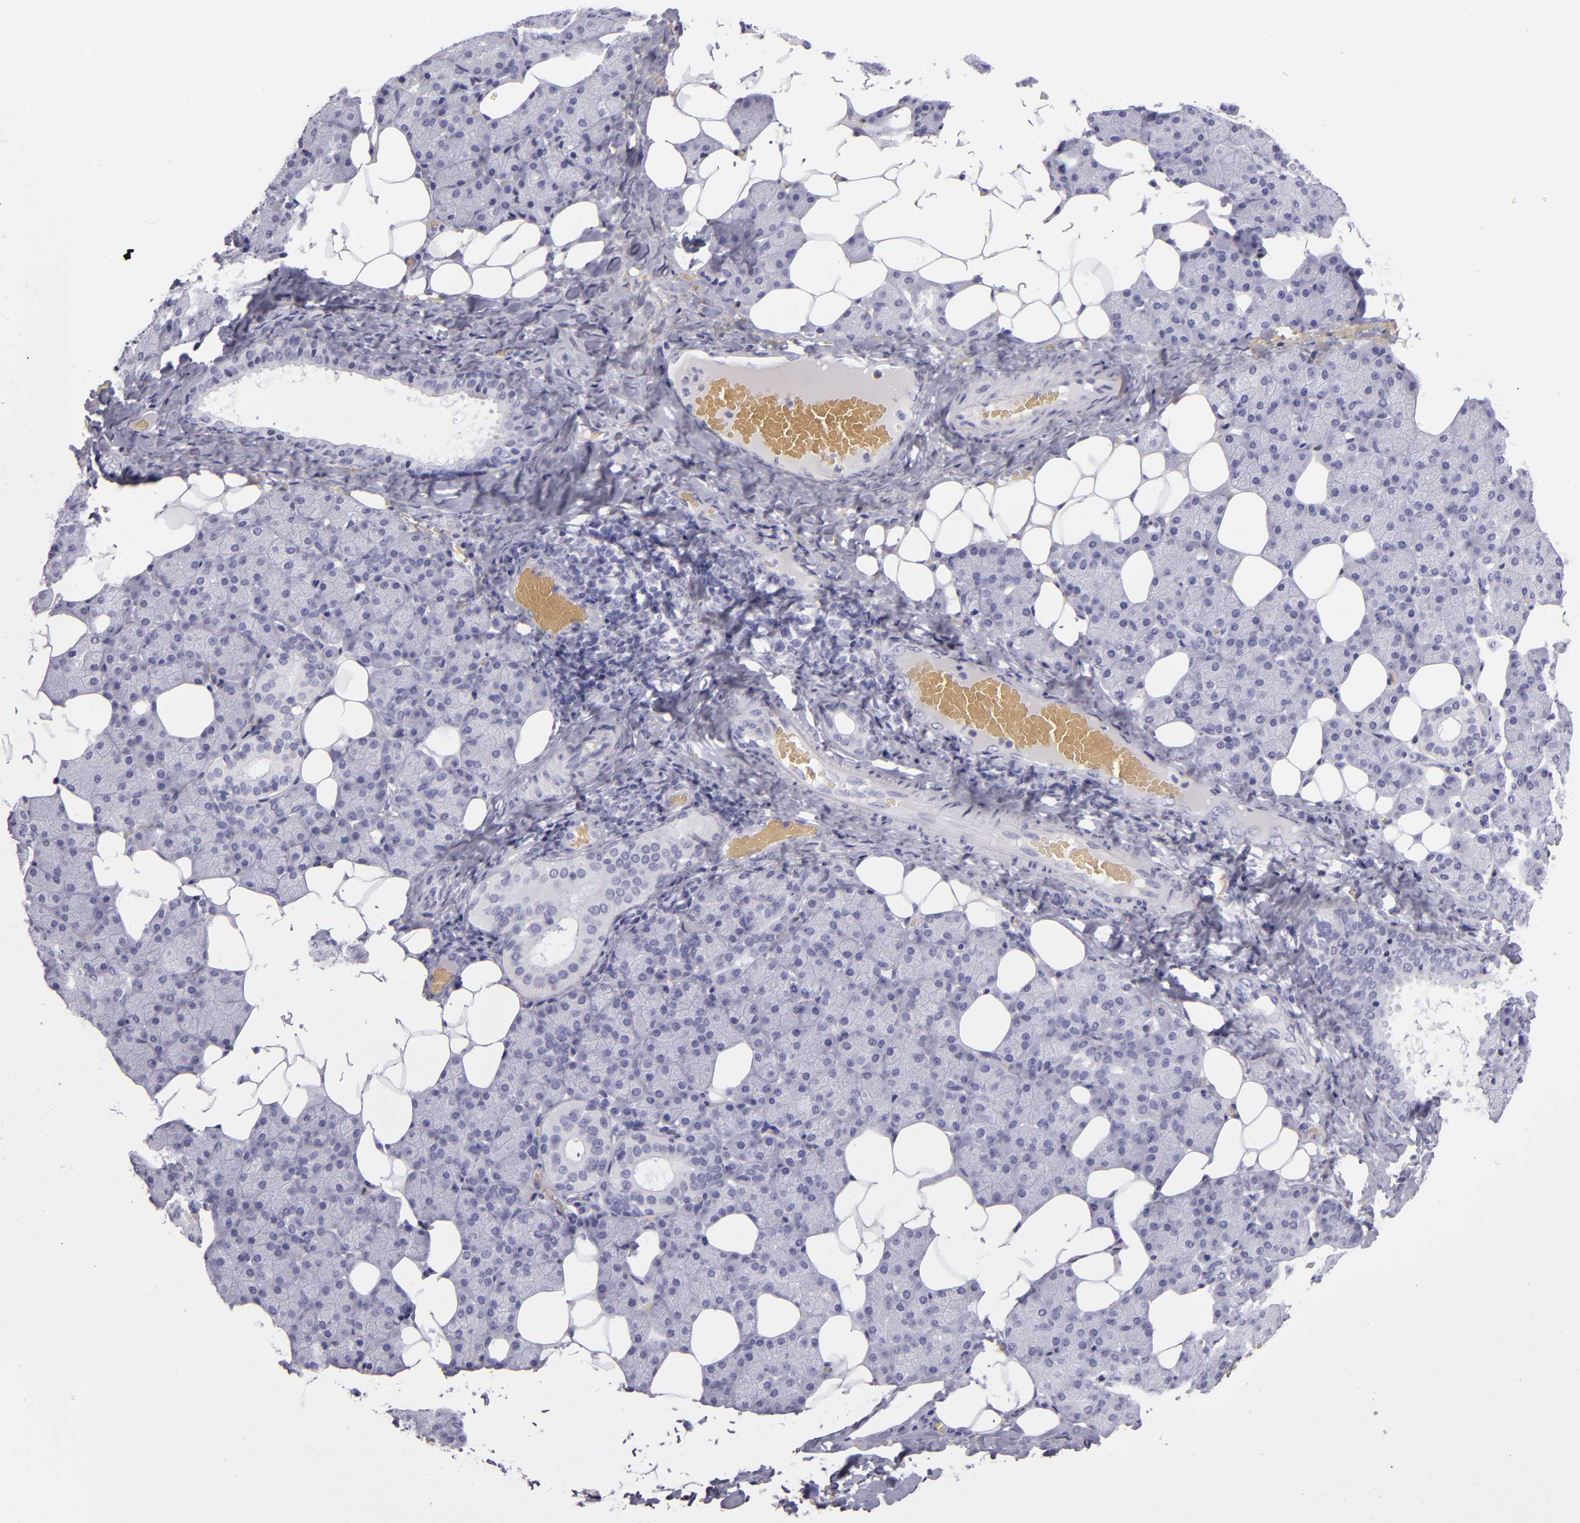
{"staining": {"intensity": "negative", "quantity": "none", "location": "none"}, "tissue": "salivary gland", "cell_type": "Glandular cells", "image_type": "normal", "snomed": [{"axis": "morphology", "description": "Normal tissue, NOS"}, {"axis": "topography", "description": "Lymph node"}, {"axis": "topography", "description": "Salivary gland"}], "caption": "Normal salivary gland was stained to show a protein in brown. There is no significant expression in glandular cells.", "gene": "CR2", "patient": {"sex": "male", "age": 8}}